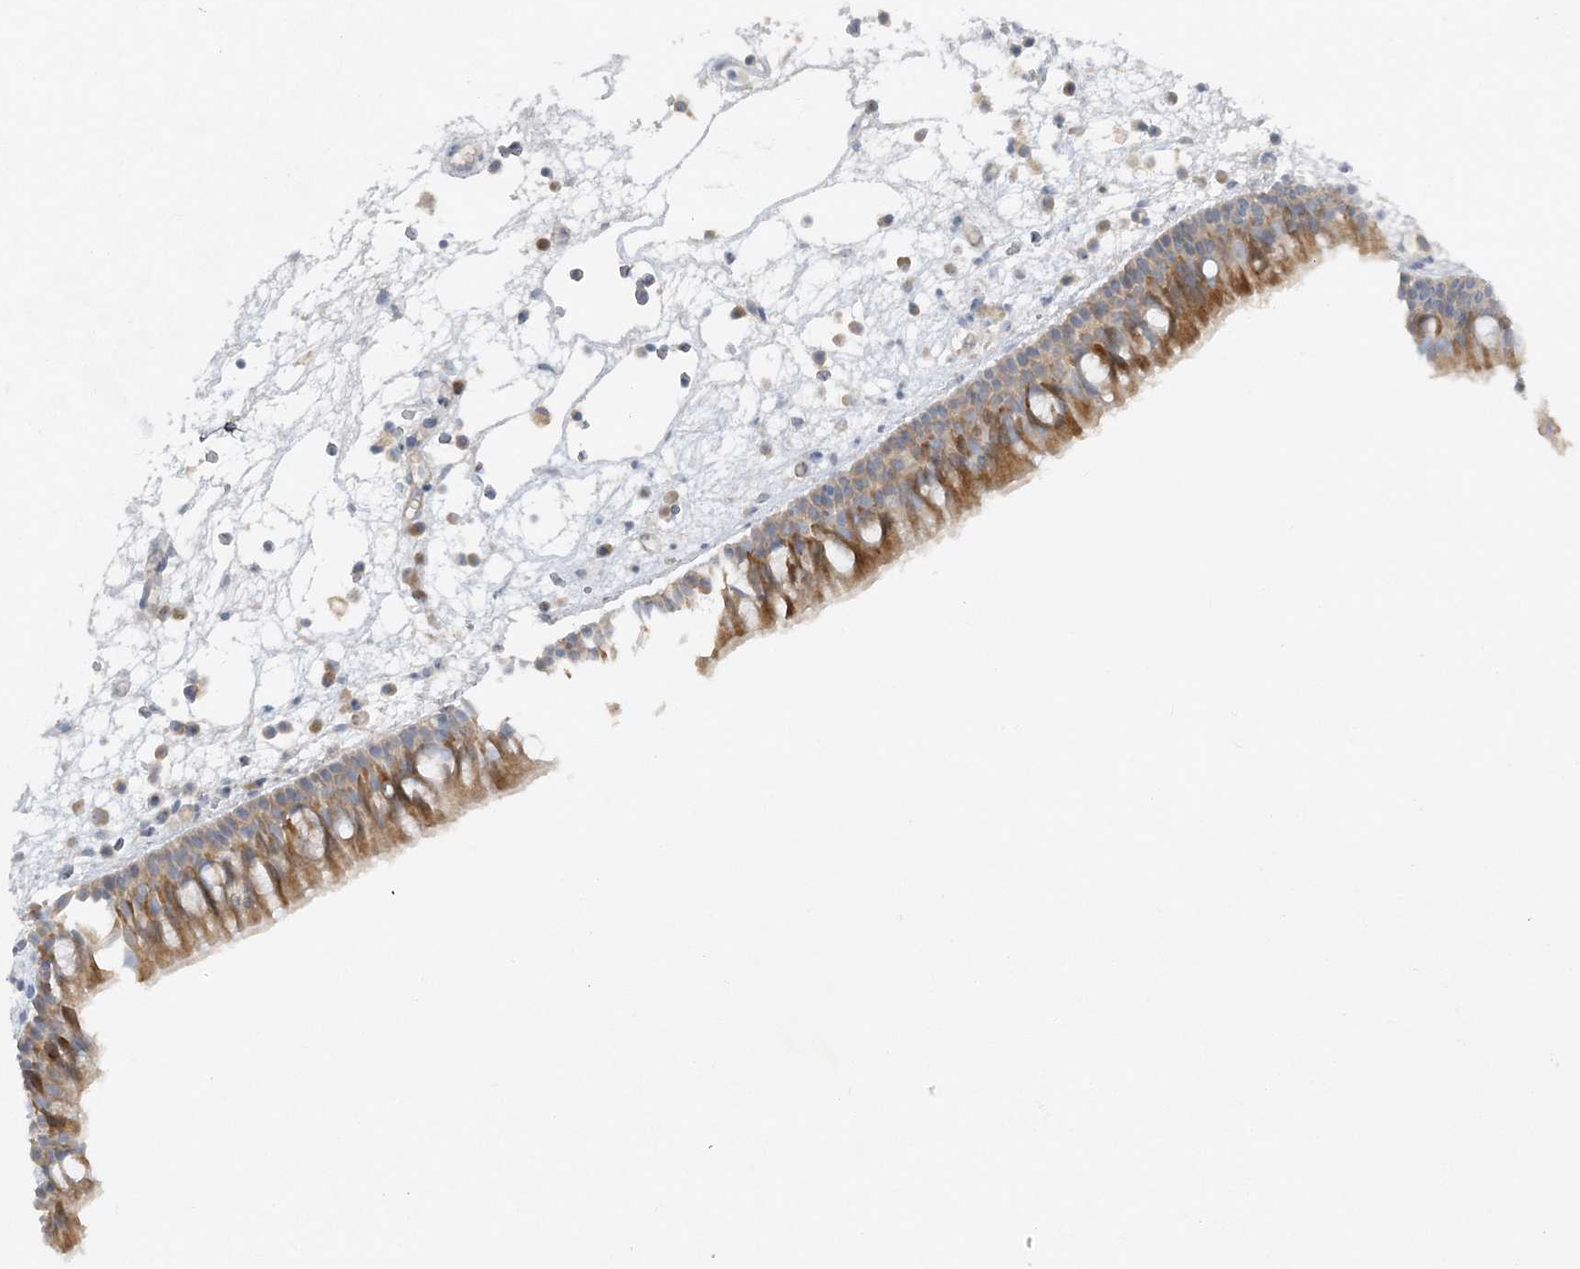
{"staining": {"intensity": "moderate", "quantity": ">75%", "location": "cytoplasmic/membranous"}, "tissue": "nasopharynx", "cell_type": "Respiratory epithelial cells", "image_type": "normal", "snomed": [{"axis": "morphology", "description": "Normal tissue, NOS"}, {"axis": "morphology", "description": "Inflammation, NOS"}, {"axis": "morphology", "description": "Malignant melanoma, Metastatic site"}, {"axis": "topography", "description": "Nasopharynx"}], "caption": "A brown stain highlights moderate cytoplasmic/membranous positivity of a protein in respiratory epithelial cells of unremarkable human nasopharynx. Nuclei are stained in blue.", "gene": "ATP11A", "patient": {"sex": "male", "age": 70}}